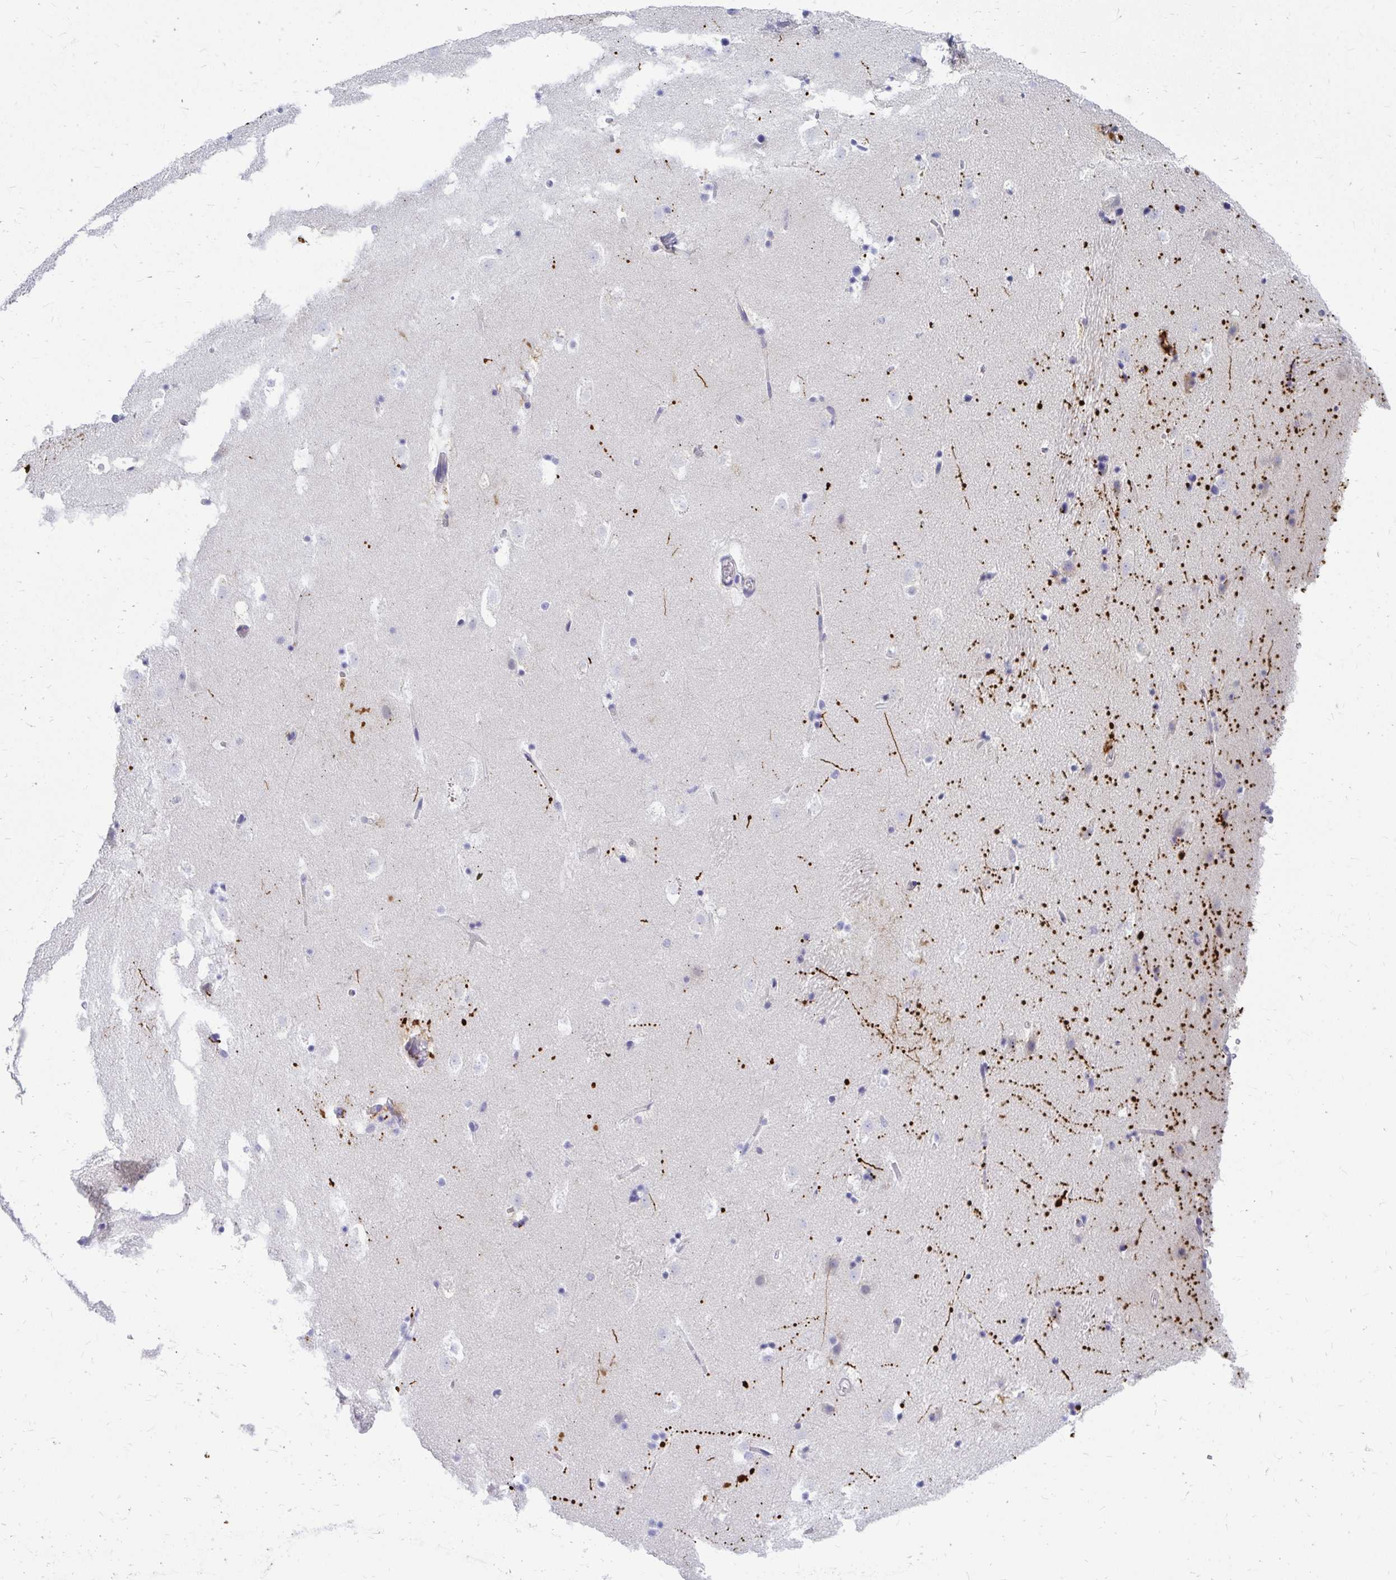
{"staining": {"intensity": "negative", "quantity": "none", "location": "none"}, "tissue": "caudate", "cell_type": "Glial cells", "image_type": "normal", "snomed": [{"axis": "morphology", "description": "Normal tissue, NOS"}, {"axis": "topography", "description": "Lateral ventricle wall"}], "caption": "Glial cells show no significant expression in benign caudate. The staining was performed using DAB (3,3'-diaminobenzidine) to visualize the protein expression in brown, while the nuclei were stained in blue with hematoxylin (Magnification: 20x).", "gene": "C19orf81", "patient": {"sex": "male", "age": 37}}